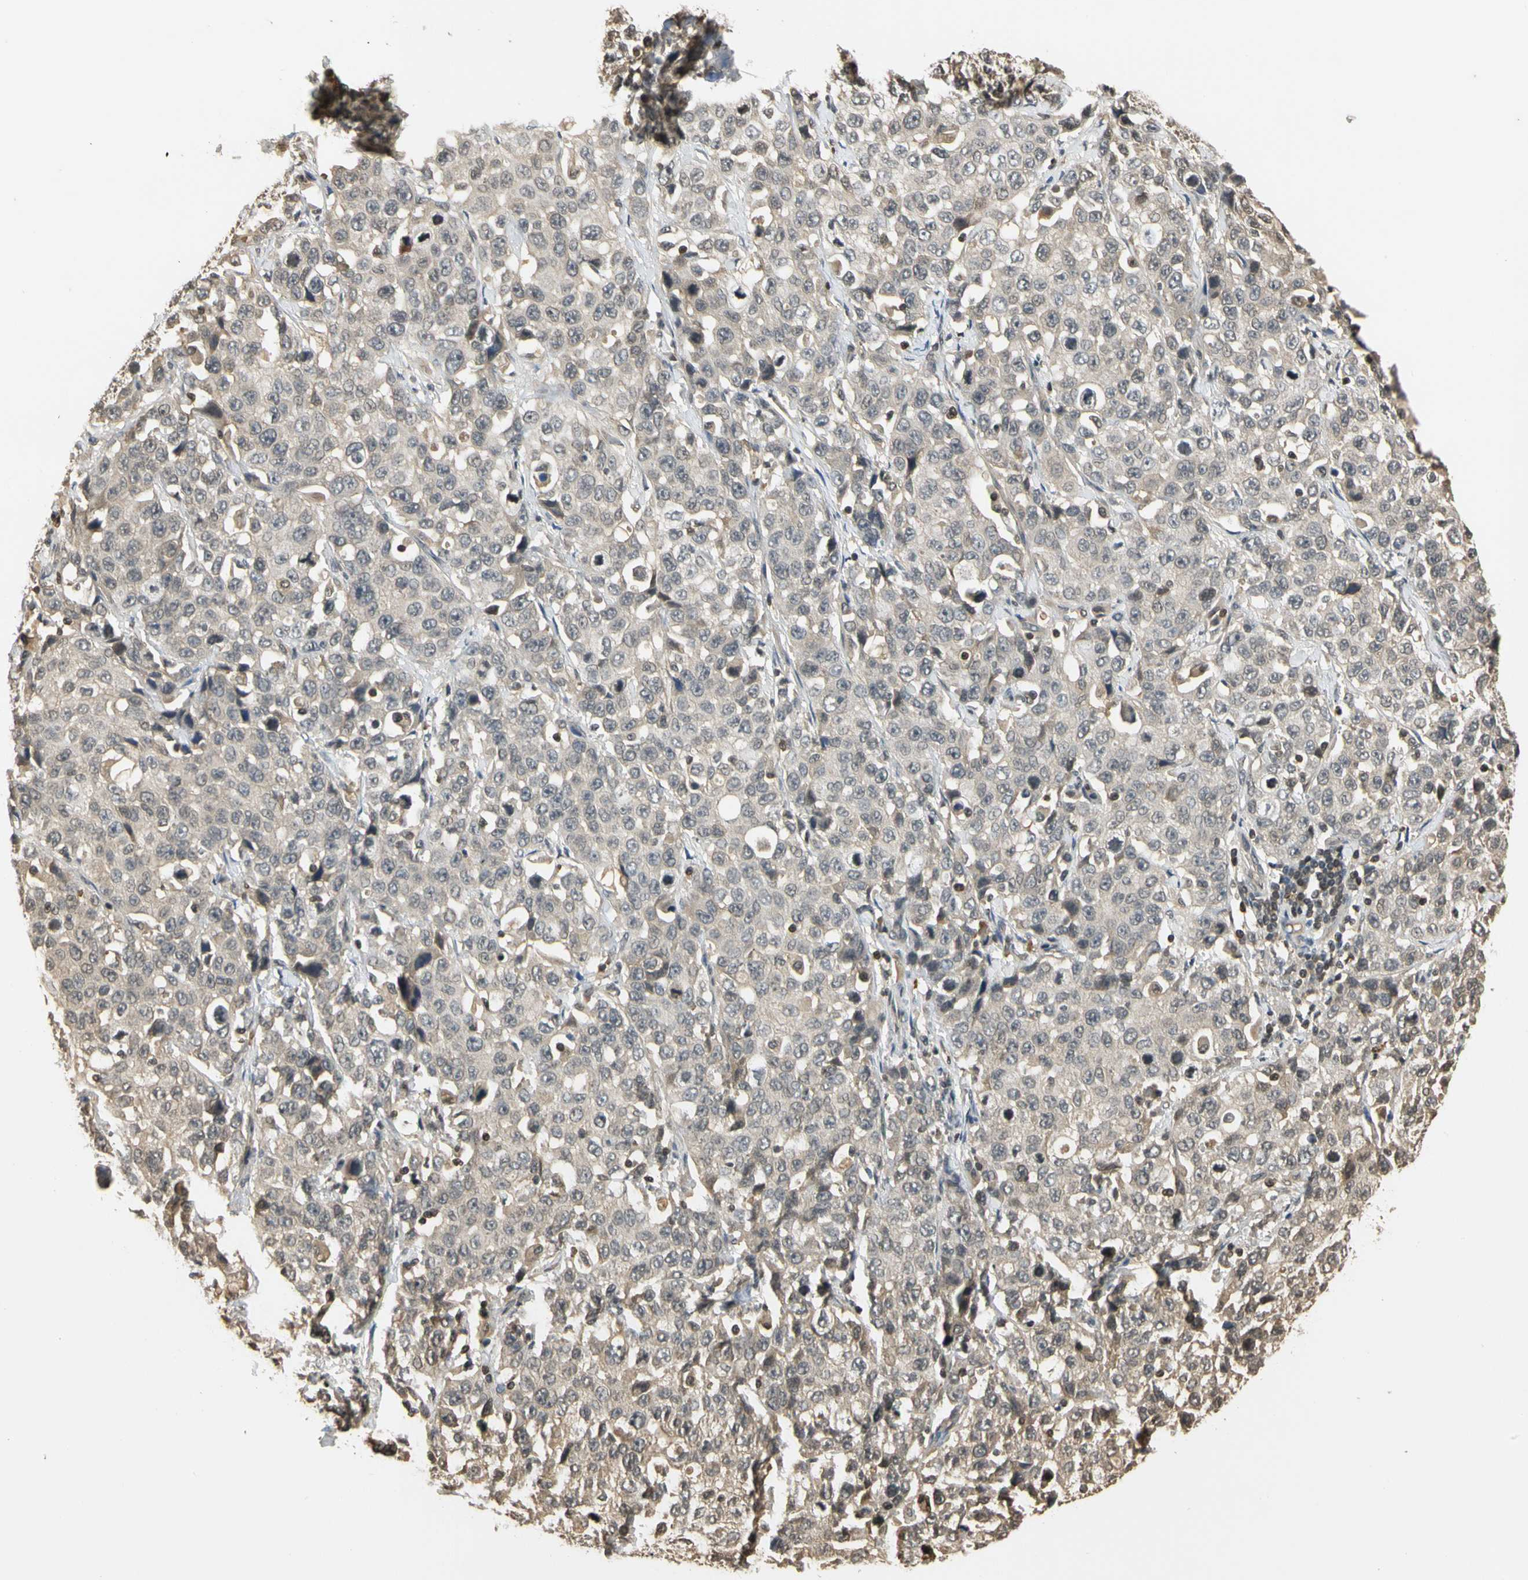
{"staining": {"intensity": "weak", "quantity": ">75%", "location": "cytoplasmic/membranous"}, "tissue": "stomach cancer", "cell_type": "Tumor cells", "image_type": "cancer", "snomed": [{"axis": "morphology", "description": "Normal tissue, NOS"}, {"axis": "morphology", "description": "Adenocarcinoma, NOS"}, {"axis": "topography", "description": "Stomach"}], "caption": "Stomach cancer tissue shows weak cytoplasmic/membranous positivity in approximately >75% of tumor cells, visualized by immunohistochemistry.", "gene": "SOD1", "patient": {"sex": "male", "age": 48}}